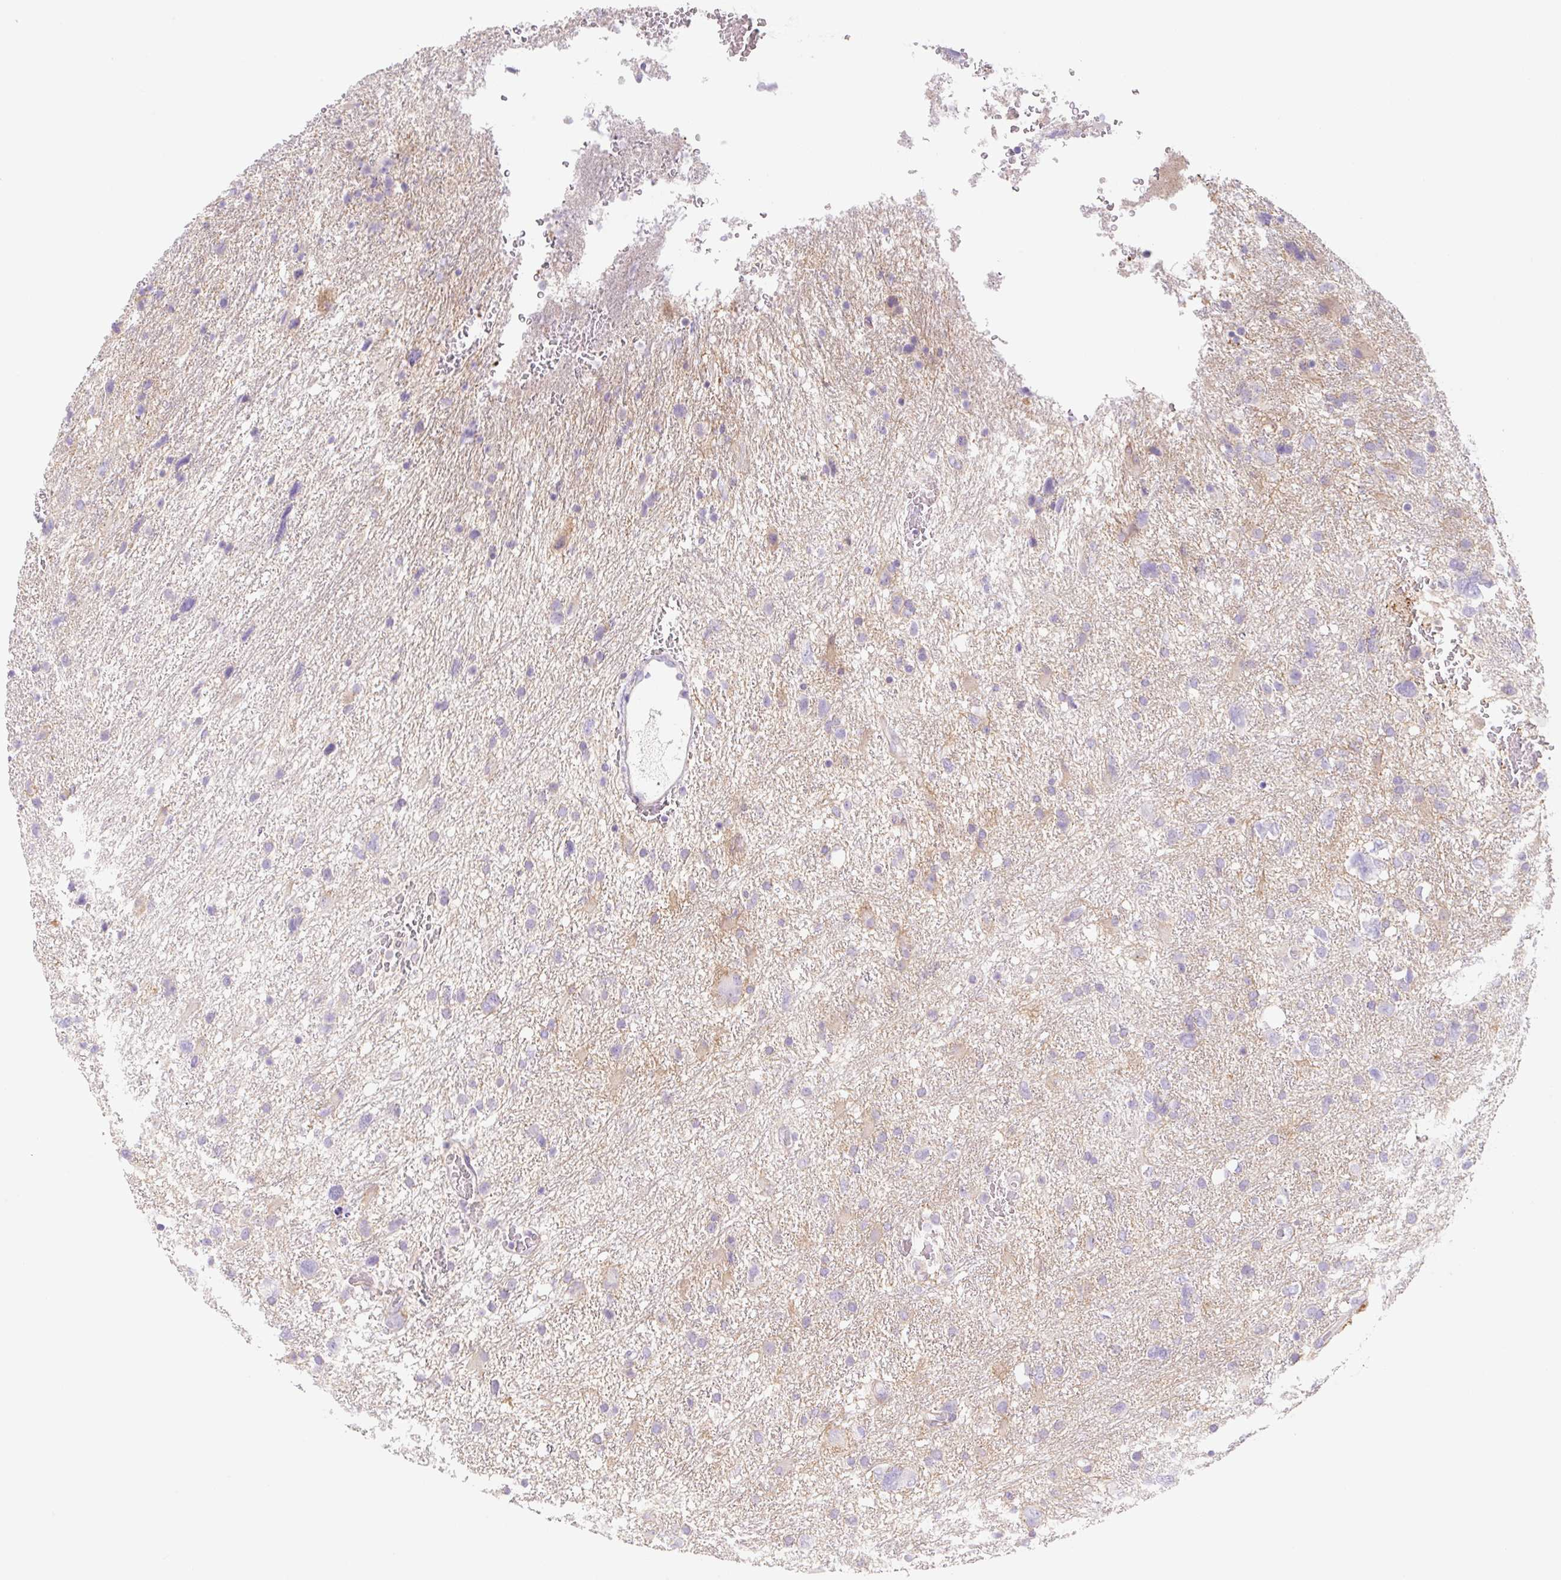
{"staining": {"intensity": "negative", "quantity": "none", "location": "none"}, "tissue": "glioma", "cell_type": "Tumor cells", "image_type": "cancer", "snomed": [{"axis": "morphology", "description": "Glioma, malignant, High grade"}, {"axis": "topography", "description": "Brain"}], "caption": "Immunohistochemical staining of glioma shows no significant positivity in tumor cells.", "gene": "LYVE1", "patient": {"sex": "male", "age": 61}}